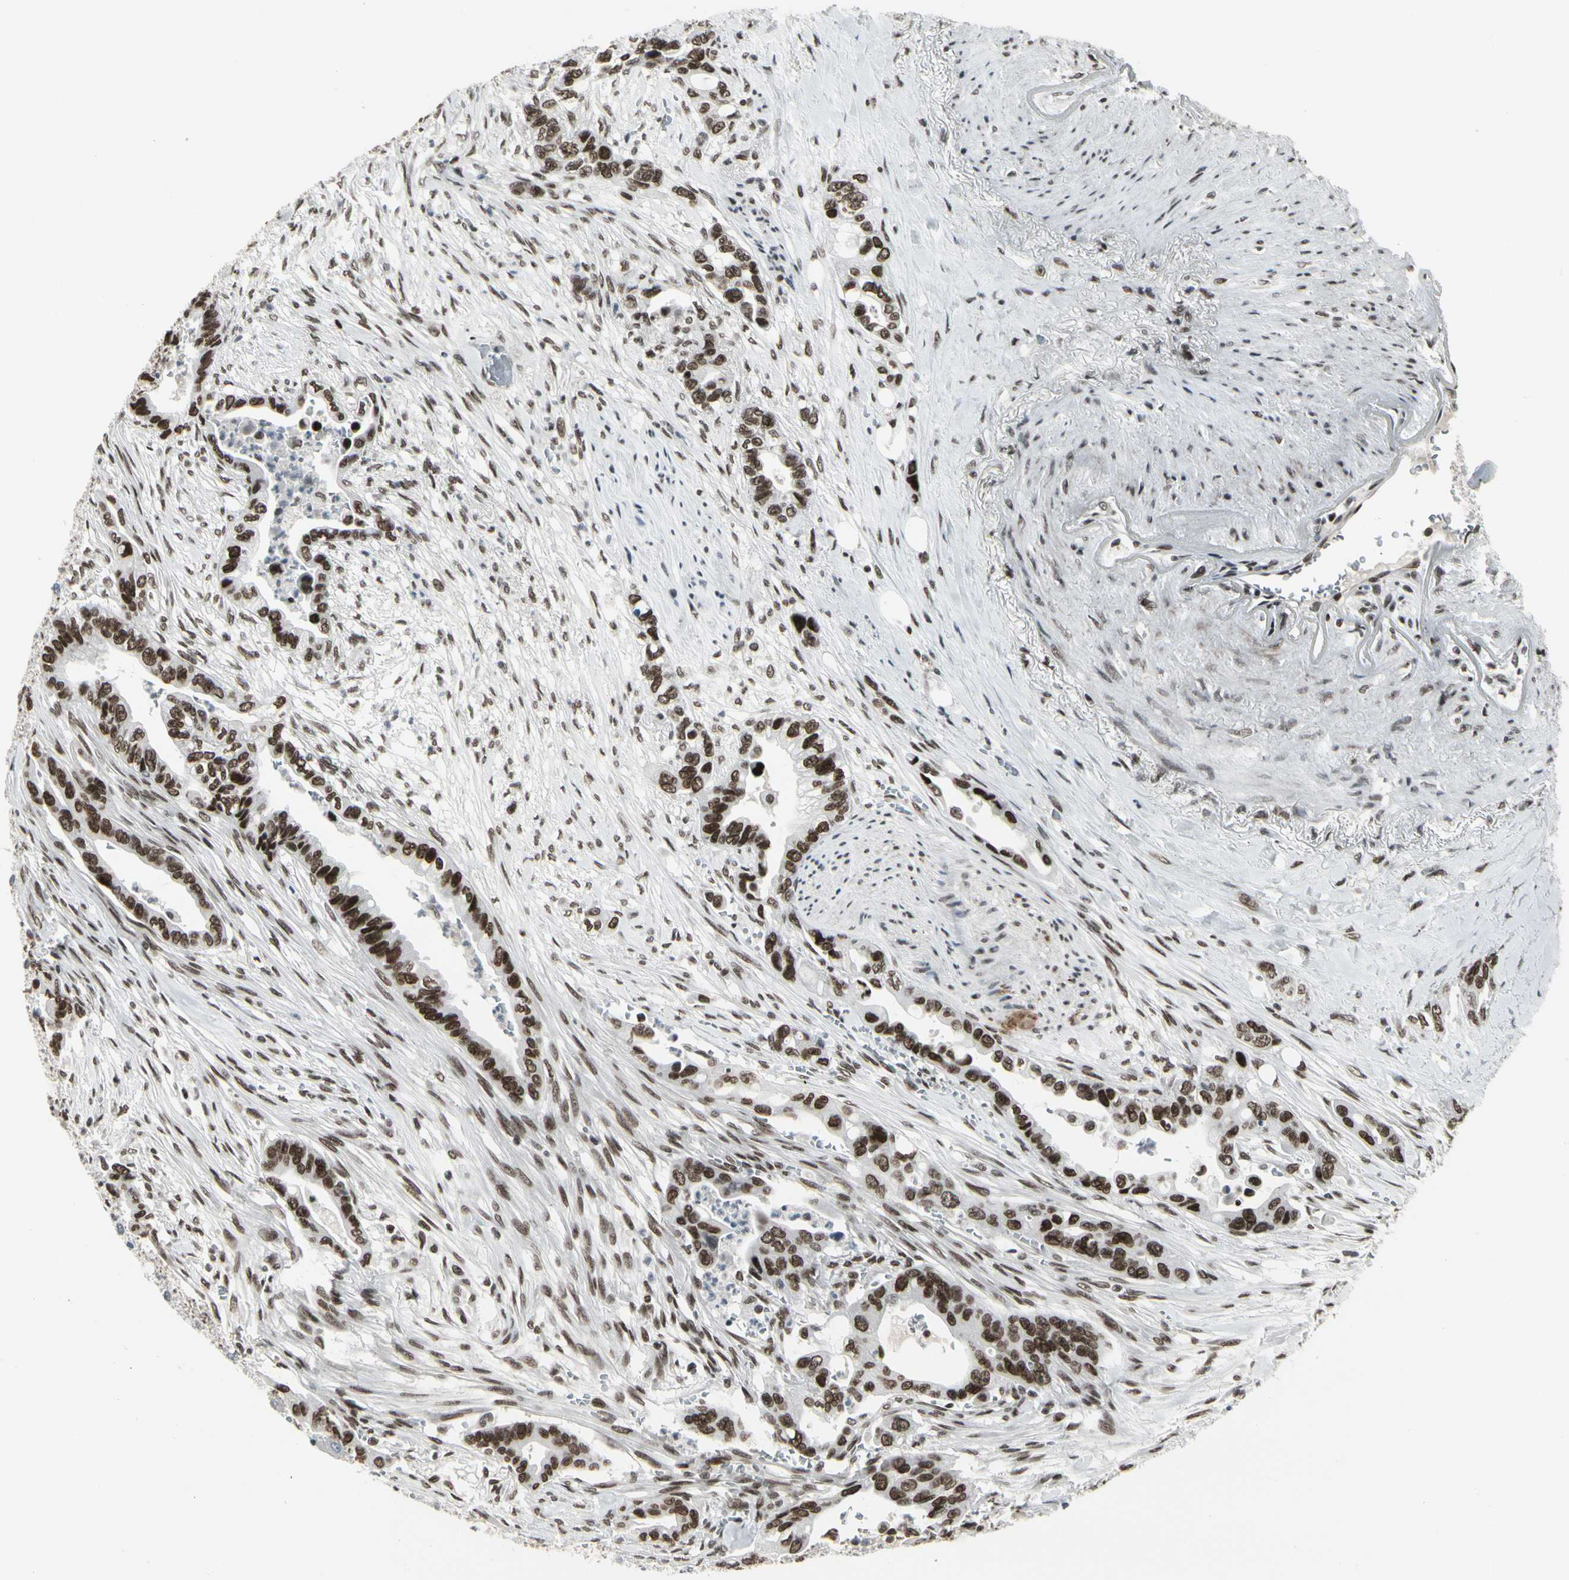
{"staining": {"intensity": "strong", "quantity": ">75%", "location": "nuclear"}, "tissue": "pancreatic cancer", "cell_type": "Tumor cells", "image_type": "cancer", "snomed": [{"axis": "morphology", "description": "Adenocarcinoma, NOS"}, {"axis": "topography", "description": "Pancreas"}], "caption": "This is an image of immunohistochemistry (IHC) staining of pancreatic adenocarcinoma, which shows strong expression in the nuclear of tumor cells.", "gene": "HMG20A", "patient": {"sex": "male", "age": 70}}